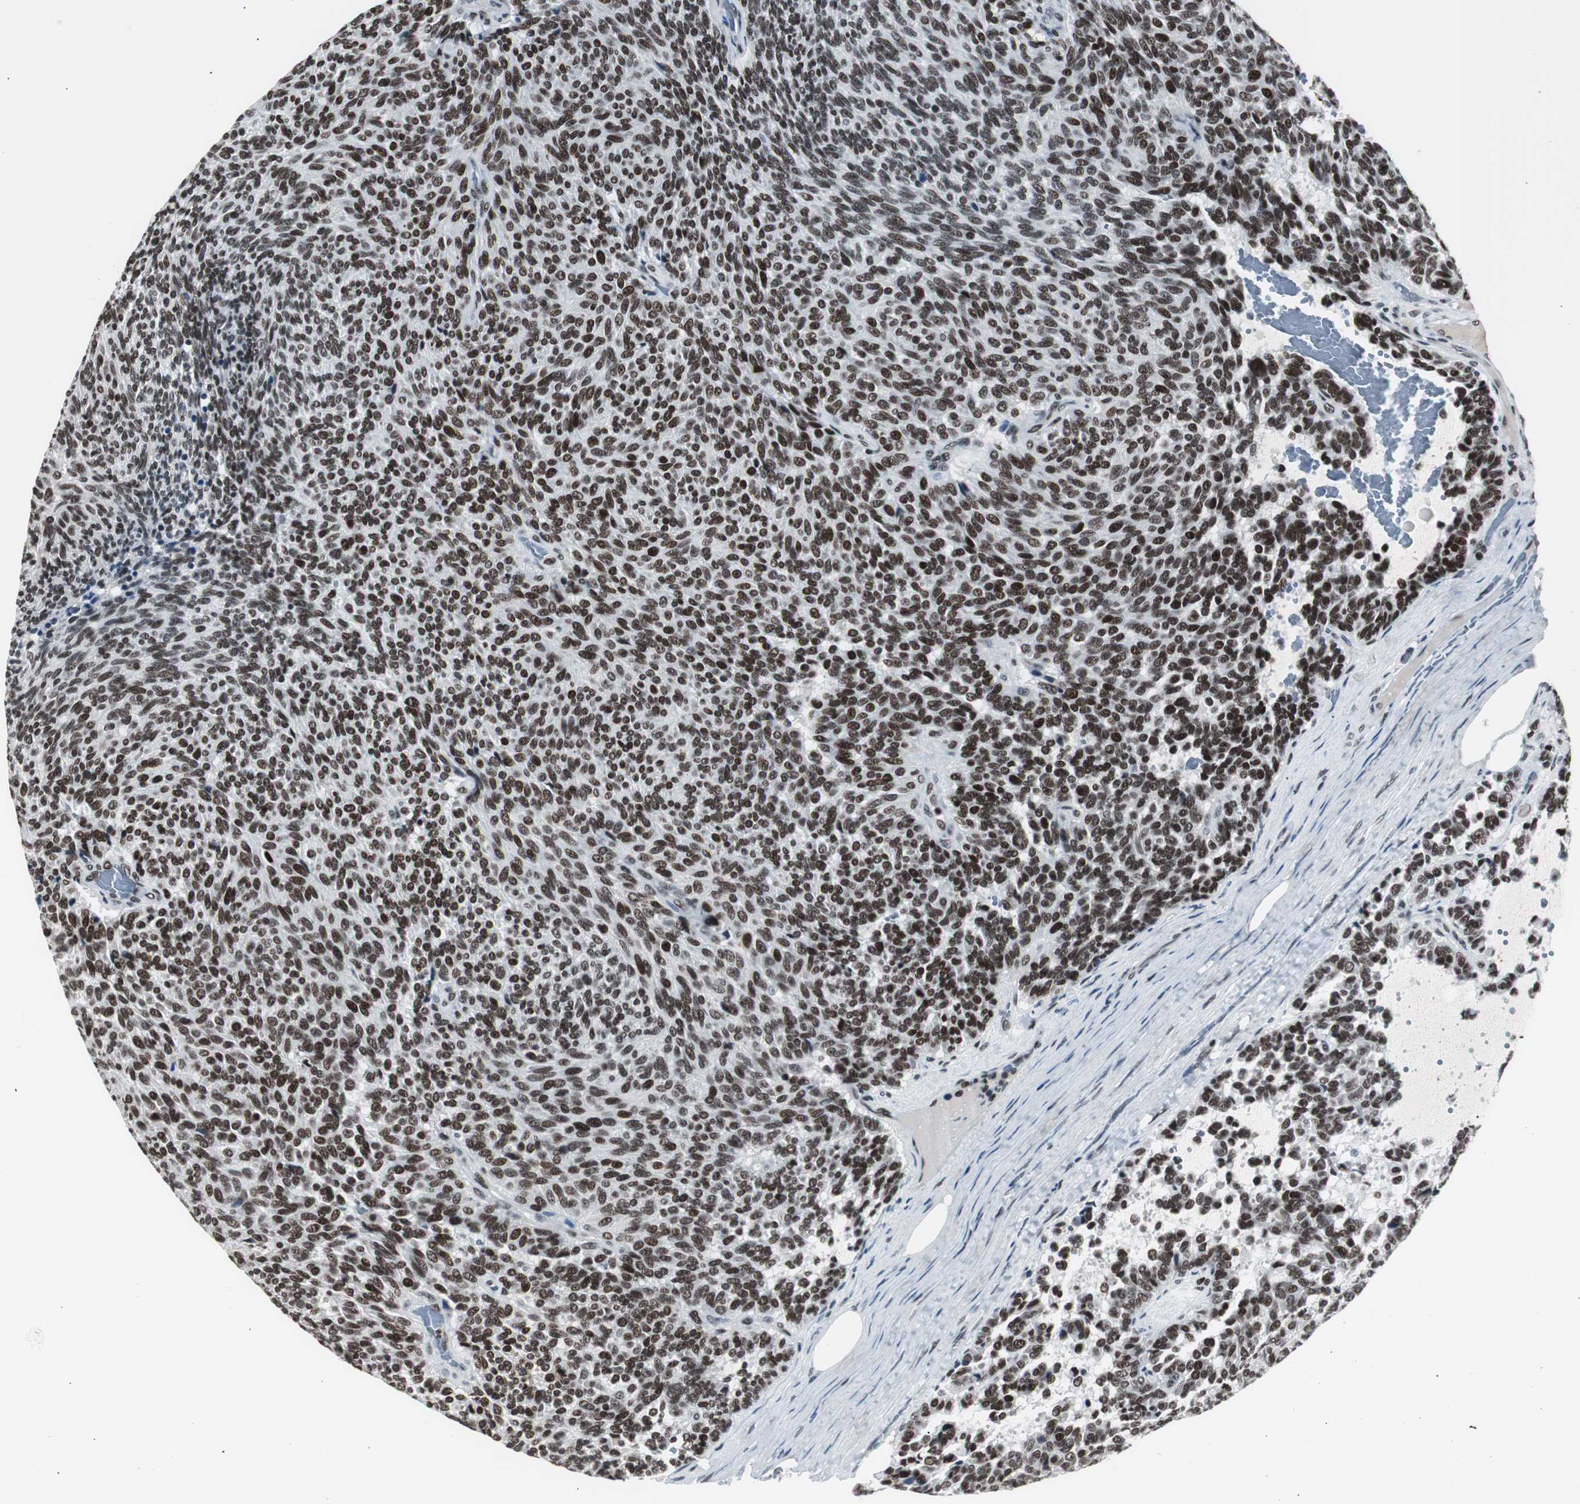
{"staining": {"intensity": "strong", "quantity": ">75%", "location": "nuclear"}, "tissue": "carcinoid", "cell_type": "Tumor cells", "image_type": "cancer", "snomed": [{"axis": "morphology", "description": "Carcinoid, malignant, NOS"}, {"axis": "topography", "description": "Pancreas"}], "caption": "Strong nuclear staining for a protein is present in about >75% of tumor cells of carcinoid using immunohistochemistry.", "gene": "XRCC1", "patient": {"sex": "female", "age": 54}}